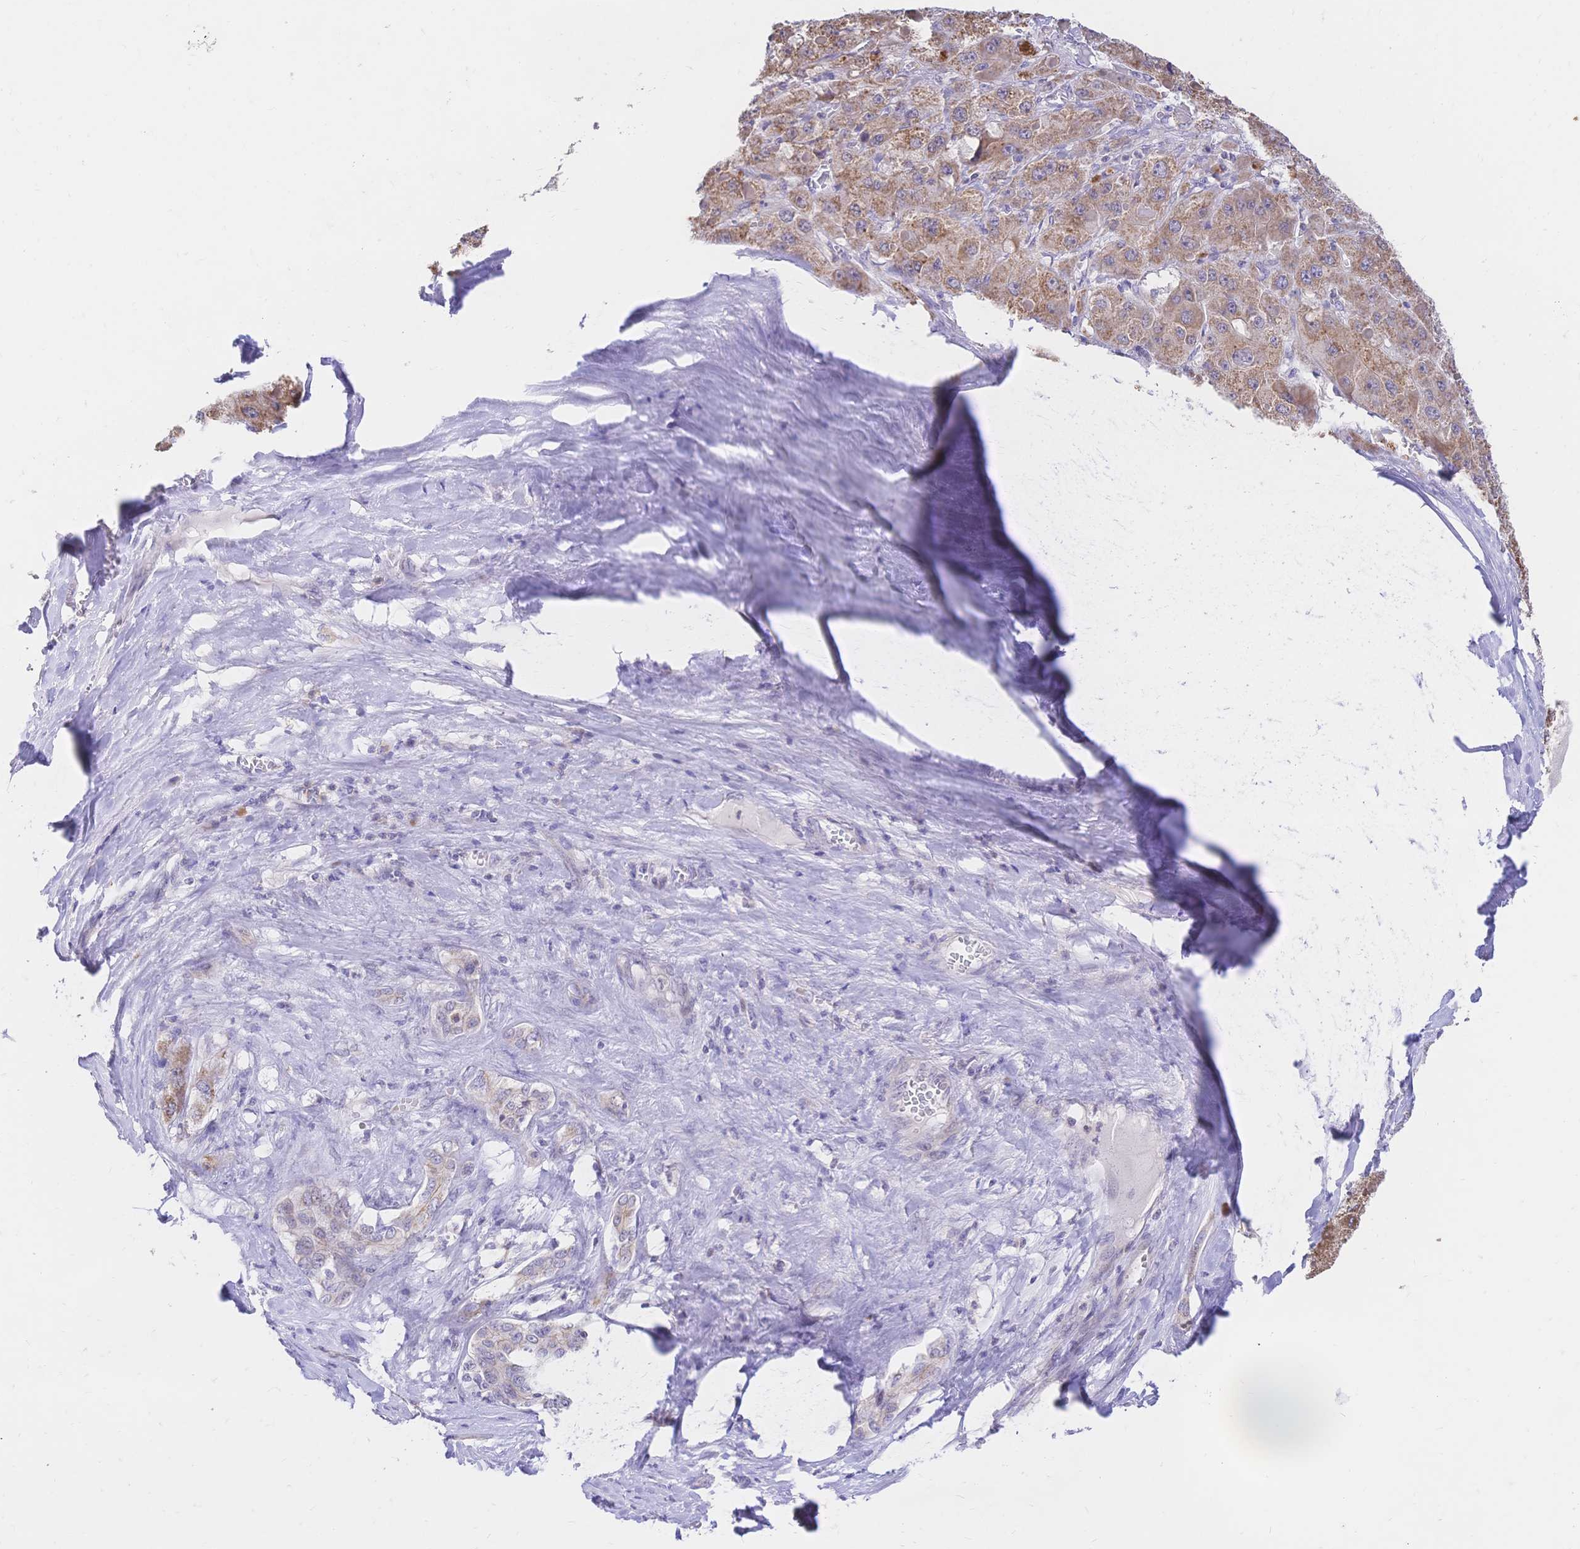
{"staining": {"intensity": "moderate", "quantity": ">75%", "location": "cytoplasmic/membranous"}, "tissue": "liver cancer", "cell_type": "Tumor cells", "image_type": "cancer", "snomed": [{"axis": "morphology", "description": "Carcinoma, Hepatocellular, NOS"}, {"axis": "topography", "description": "Liver"}], "caption": "This is a micrograph of immunohistochemistry staining of liver cancer (hepatocellular carcinoma), which shows moderate expression in the cytoplasmic/membranous of tumor cells.", "gene": "CLEC18B", "patient": {"sex": "female", "age": 73}}